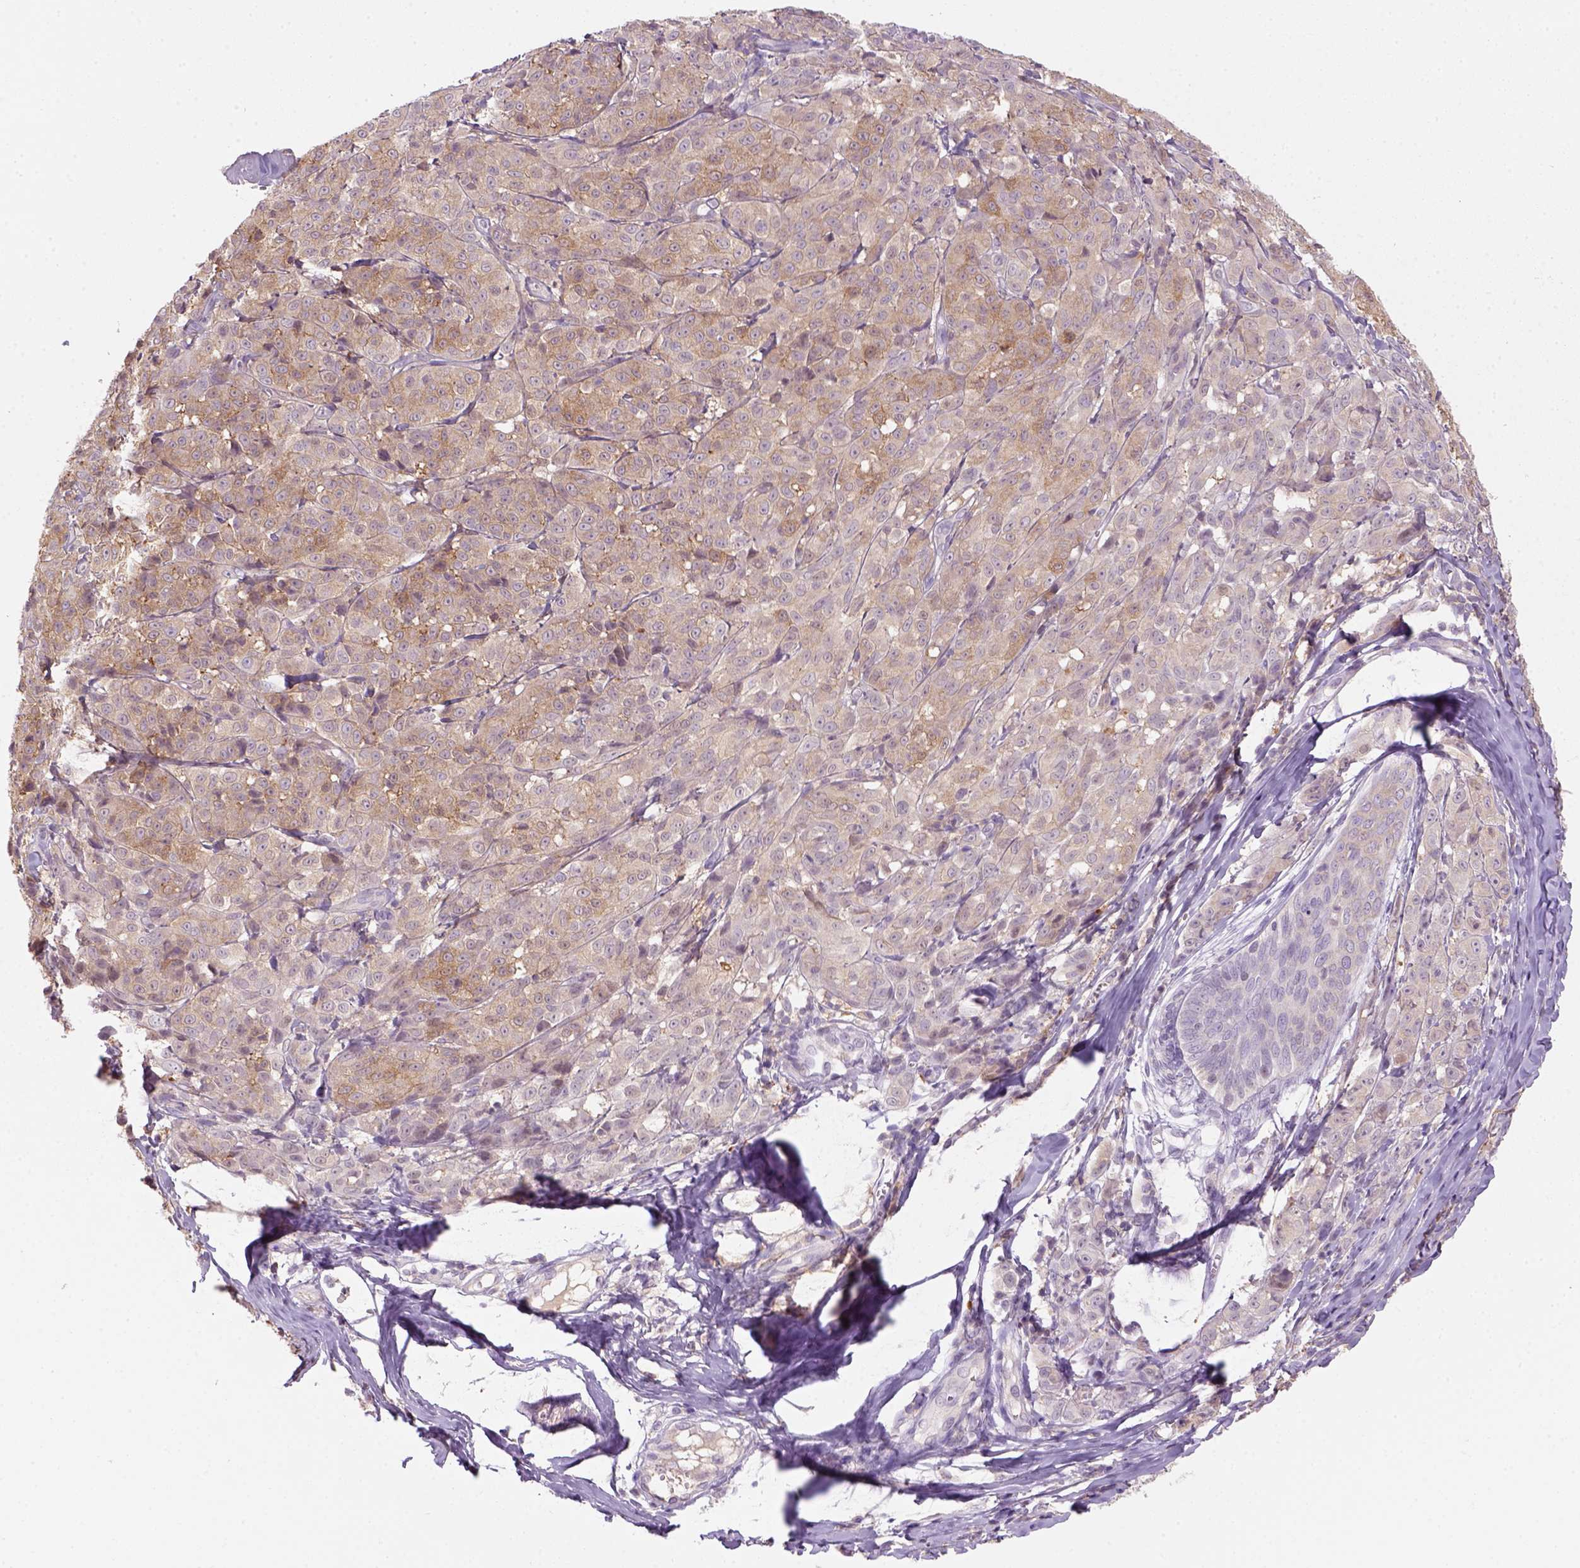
{"staining": {"intensity": "moderate", "quantity": ">75%", "location": "cytoplasmic/membranous"}, "tissue": "melanoma", "cell_type": "Tumor cells", "image_type": "cancer", "snomed": [{"axis": "morphology", "description": "Malignant melanoma, NOS"}, {"axis": "topography", "description": "Skin"}], "caption": "Immunohistochemical staining of human malignant melanoma displays medium levels of moderate cytoplasmic/membranous positivity in about >75% of tumor cells.", "gene": "GOT1", "patient": {"sex": "male", "age": 89}}